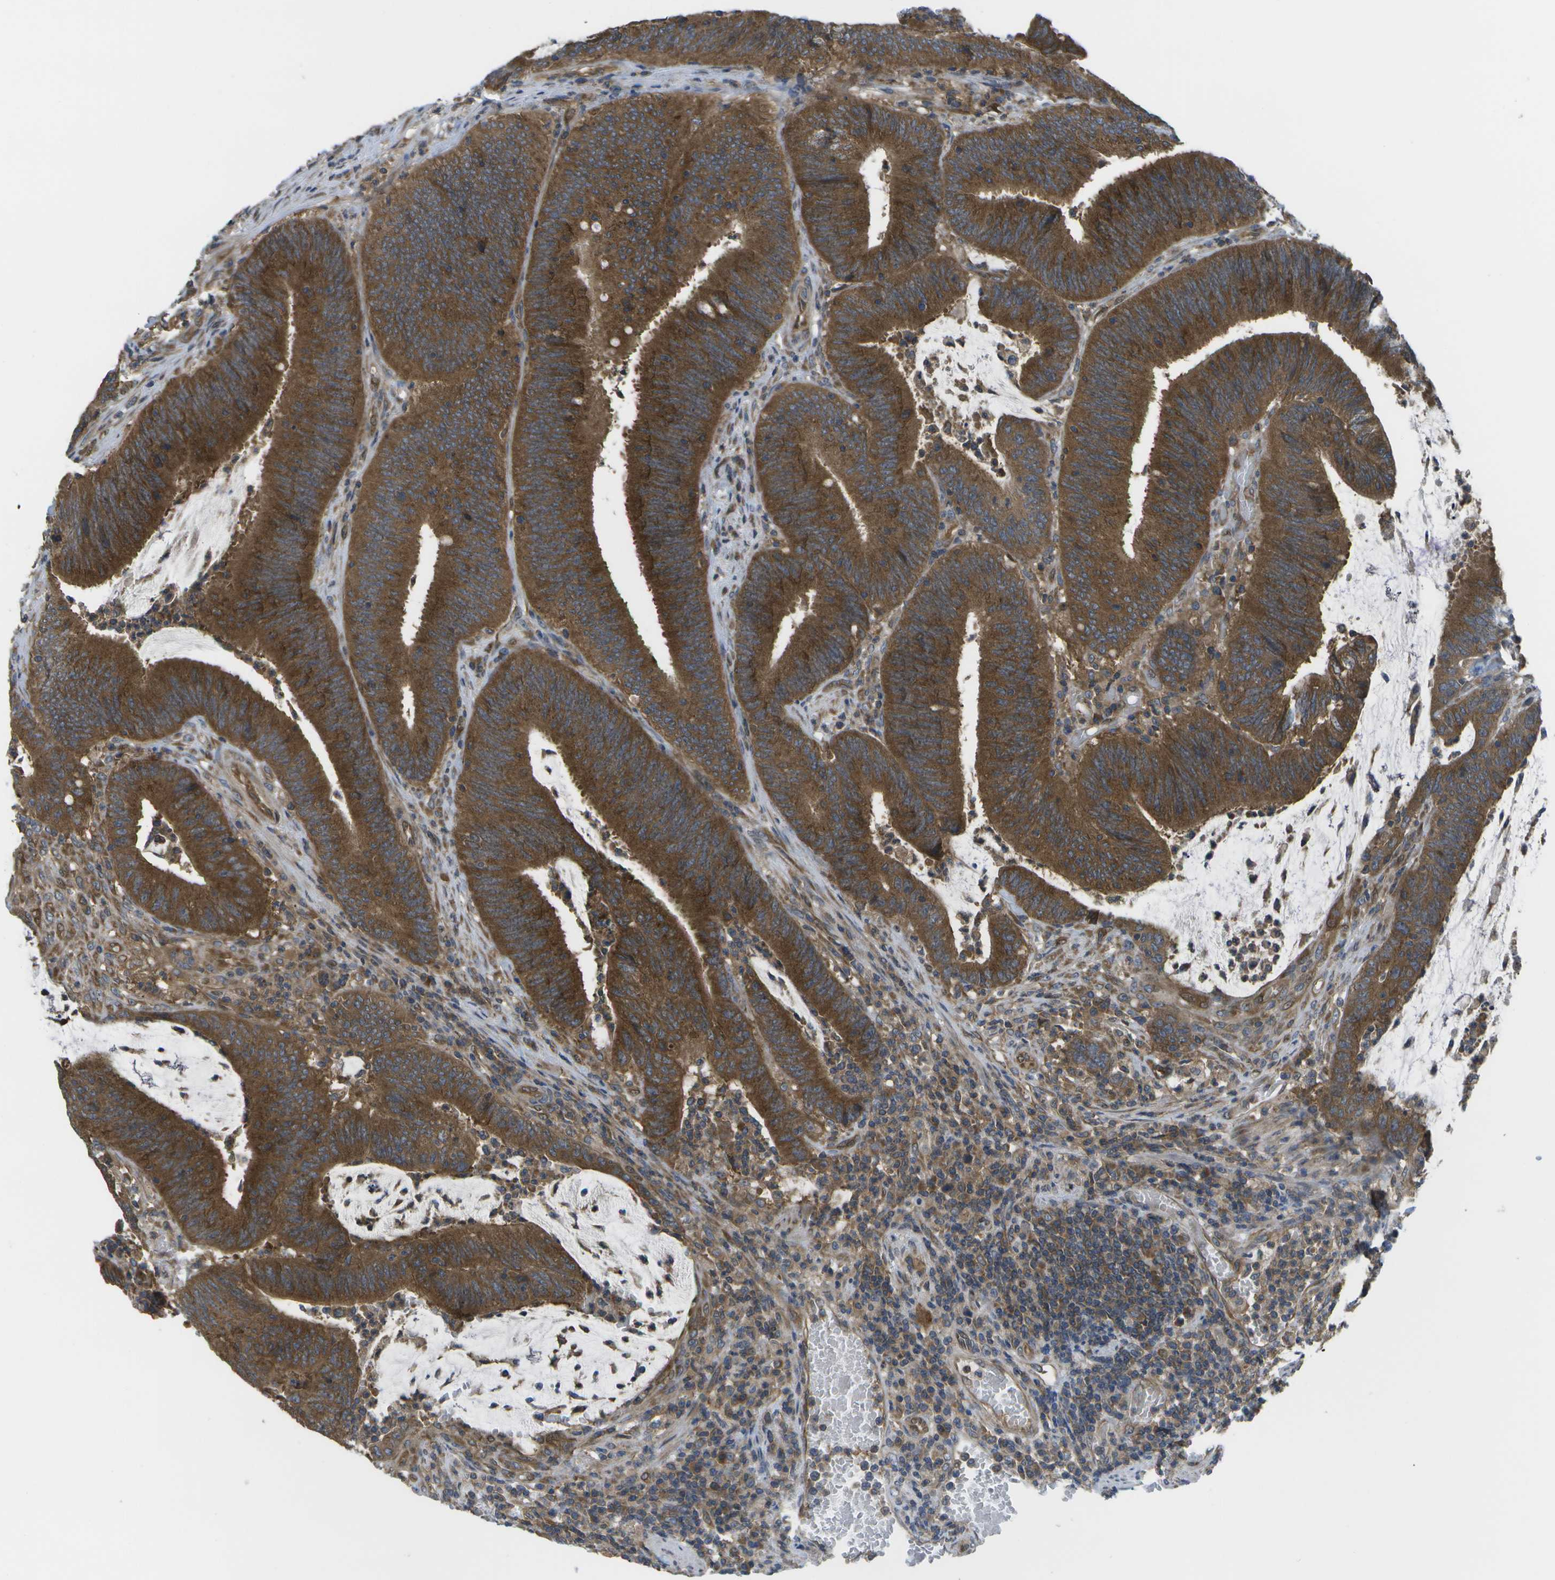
{"staining": {"intensity": "strong", "quantity": ">75%", "location": "cytoplasmic/membranous"}, "tissue": "colorectal cancer", "cell_type": "Tumor cells", "image_type": "cancer", "snomed": [{"axis": "morphology", "description": "Normal tissue, NOS"}, {"axis": "morphology", "description": "Adenocarcinoma, NOS"}, {"axis": "topography", "description": "Rectum"}], "caption": "Colorectal cancer (adenocarcinoma) stained for a protein (brown) reveals strong cytoplasmic/membranous positive positivity in approximately >75% of tumor cells.", "gene": "DPM3", "patient": {"sex": "female", "age": 66}}